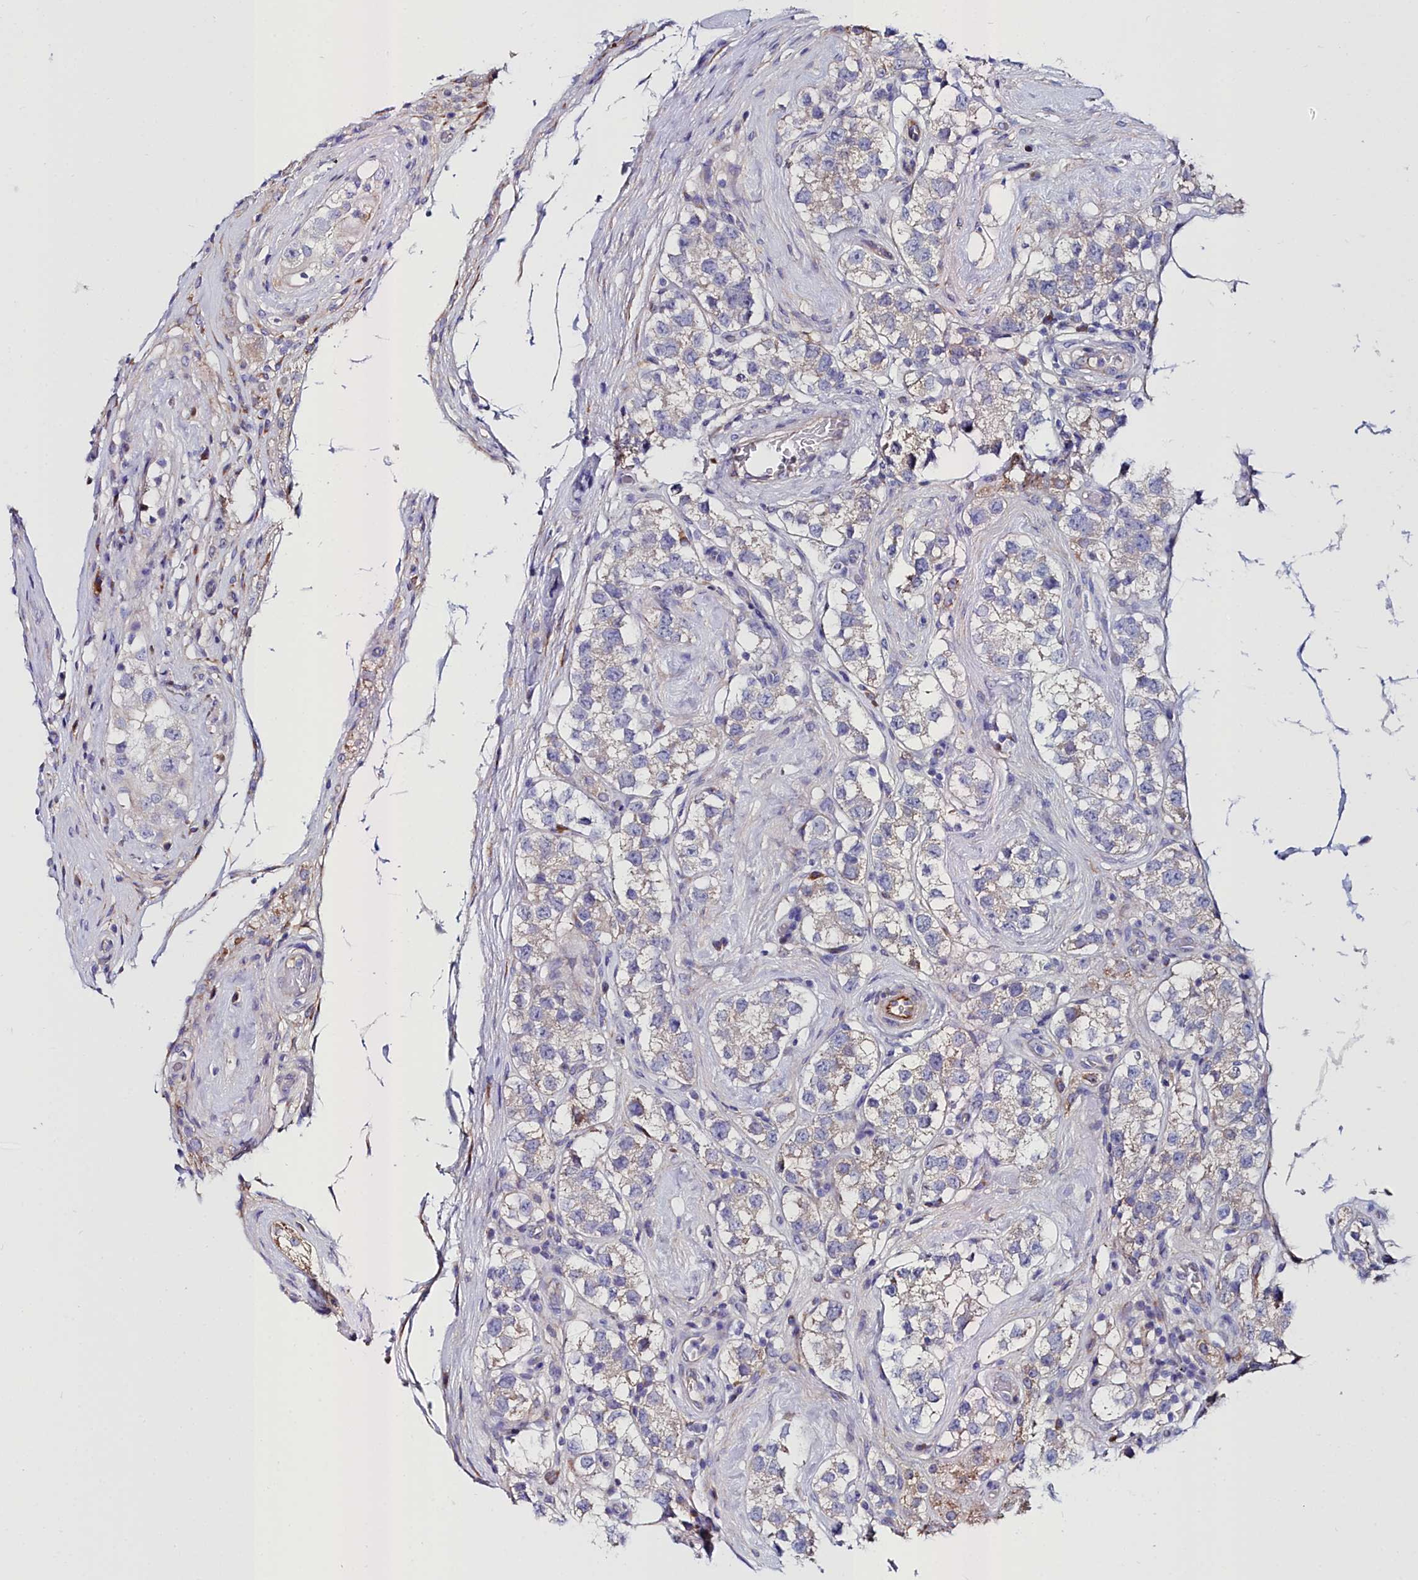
{"staining": {"intensity": "negative", "quantity": "none", "location": "none"}, "tissue": "testis cancer", "cell_type": "Tumor cells", "image_type": "cancer", "snomed": [{"axis": "morphology", "description": "Seminoma, NOS"}, {"axis": "topography", "description": "Testis"}], "caption": "An IHC micrograph of testis cancer is shown. There is no staining in tumor cells of testis cancer.", "gene": "SLC49A3", "patient": {"sex": "male", "age": 34}}